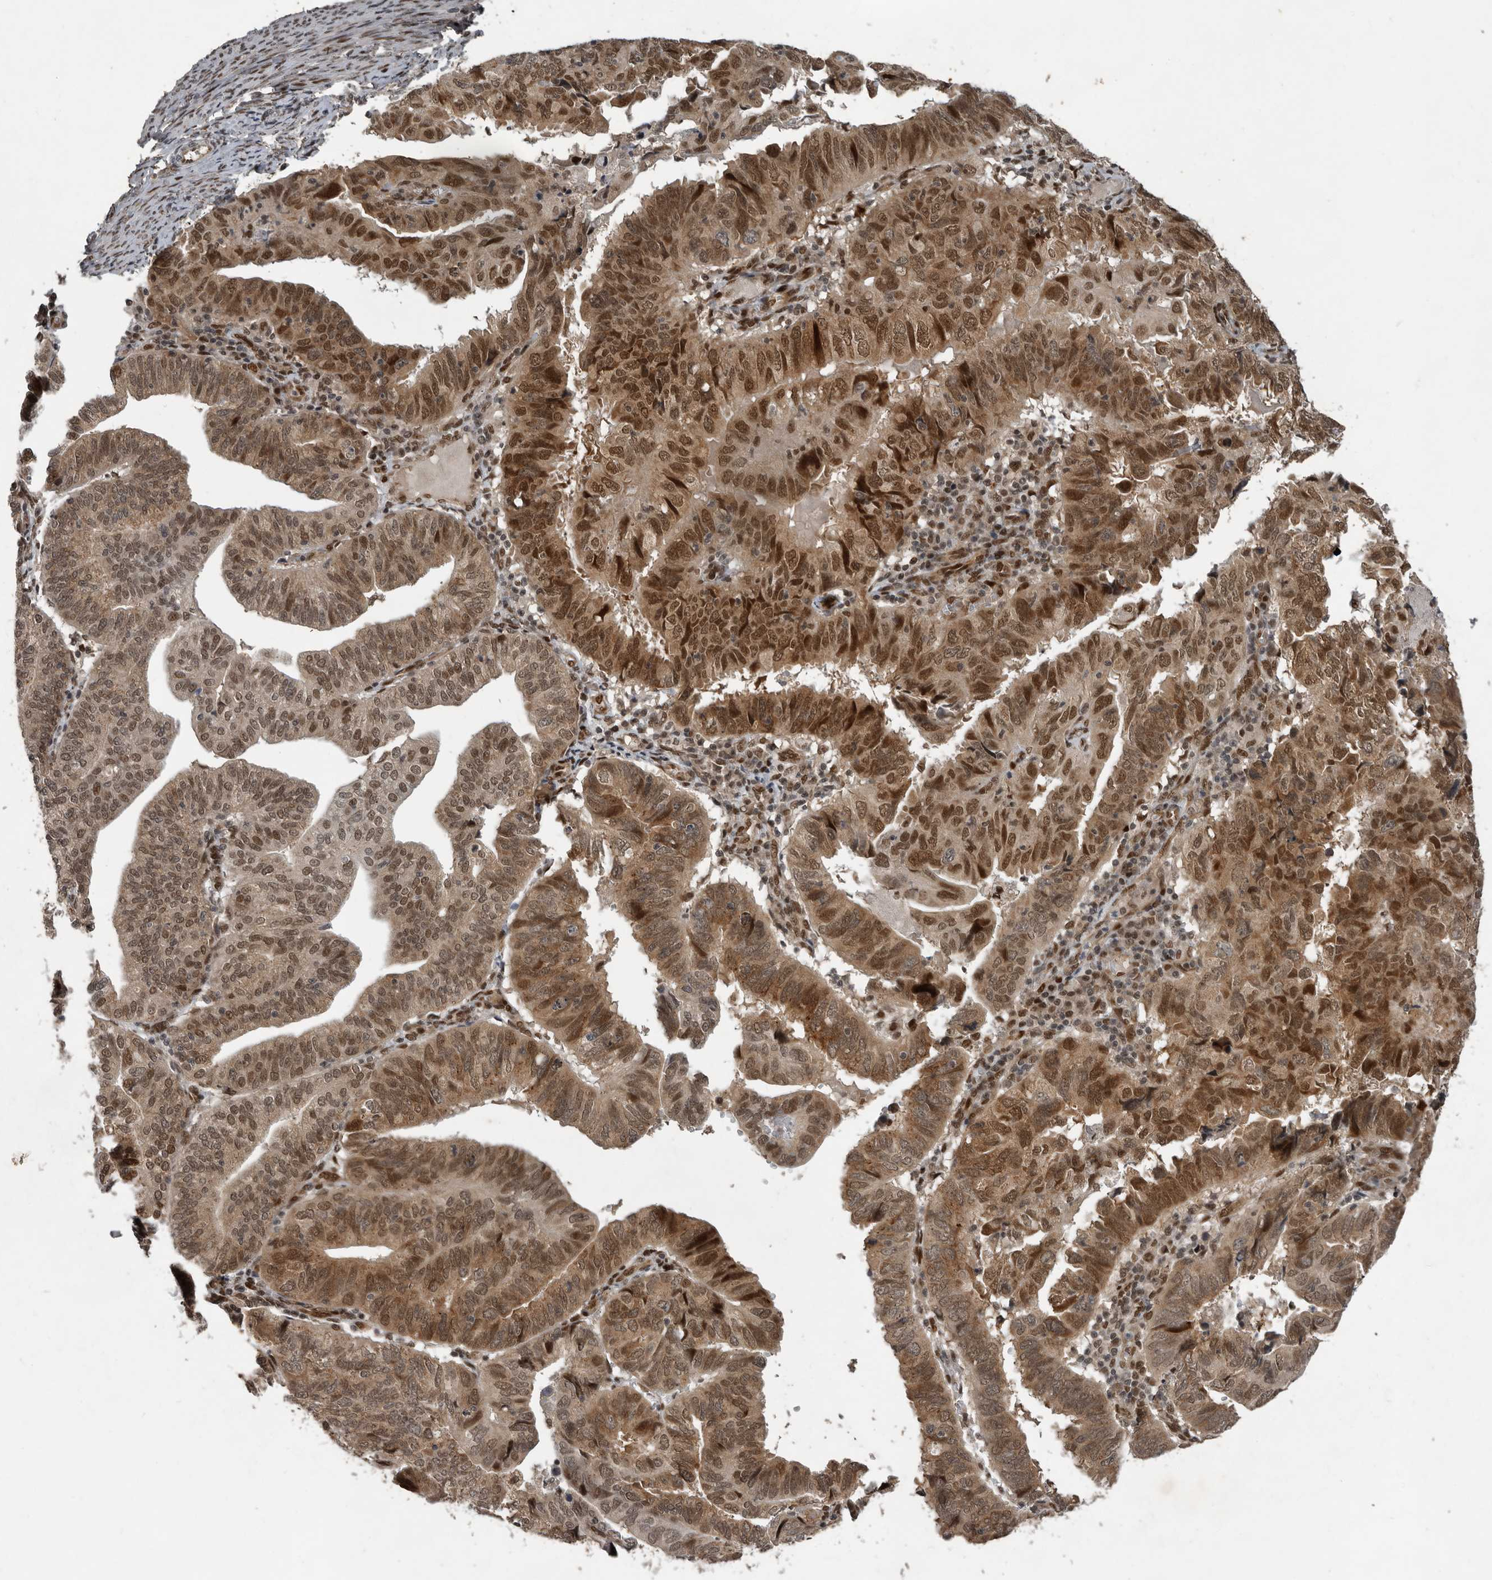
{"staining": {"intensity": "moderate", "quantity": ">75%", "location": "cytoplasmic/membranous,nuclear"}, "tissue": "endometrial cancer", "cell_type": "Tumor cells", "image_type": "cancer", "snomed": [{"axis": "morphology", "description": "Adenocarcinoma, NOS"}, {"axis": "topography", "description": "Uterus"}], "caption": "There is medium levels of moderate cytoplasmic/membranous and nuclear staining in tumor cells of endometrial cancer, as demonstrated by immunohistochemical staining (brown color).", "gene": "CDC27", "patient": {"sex": "female", "age": 77}}